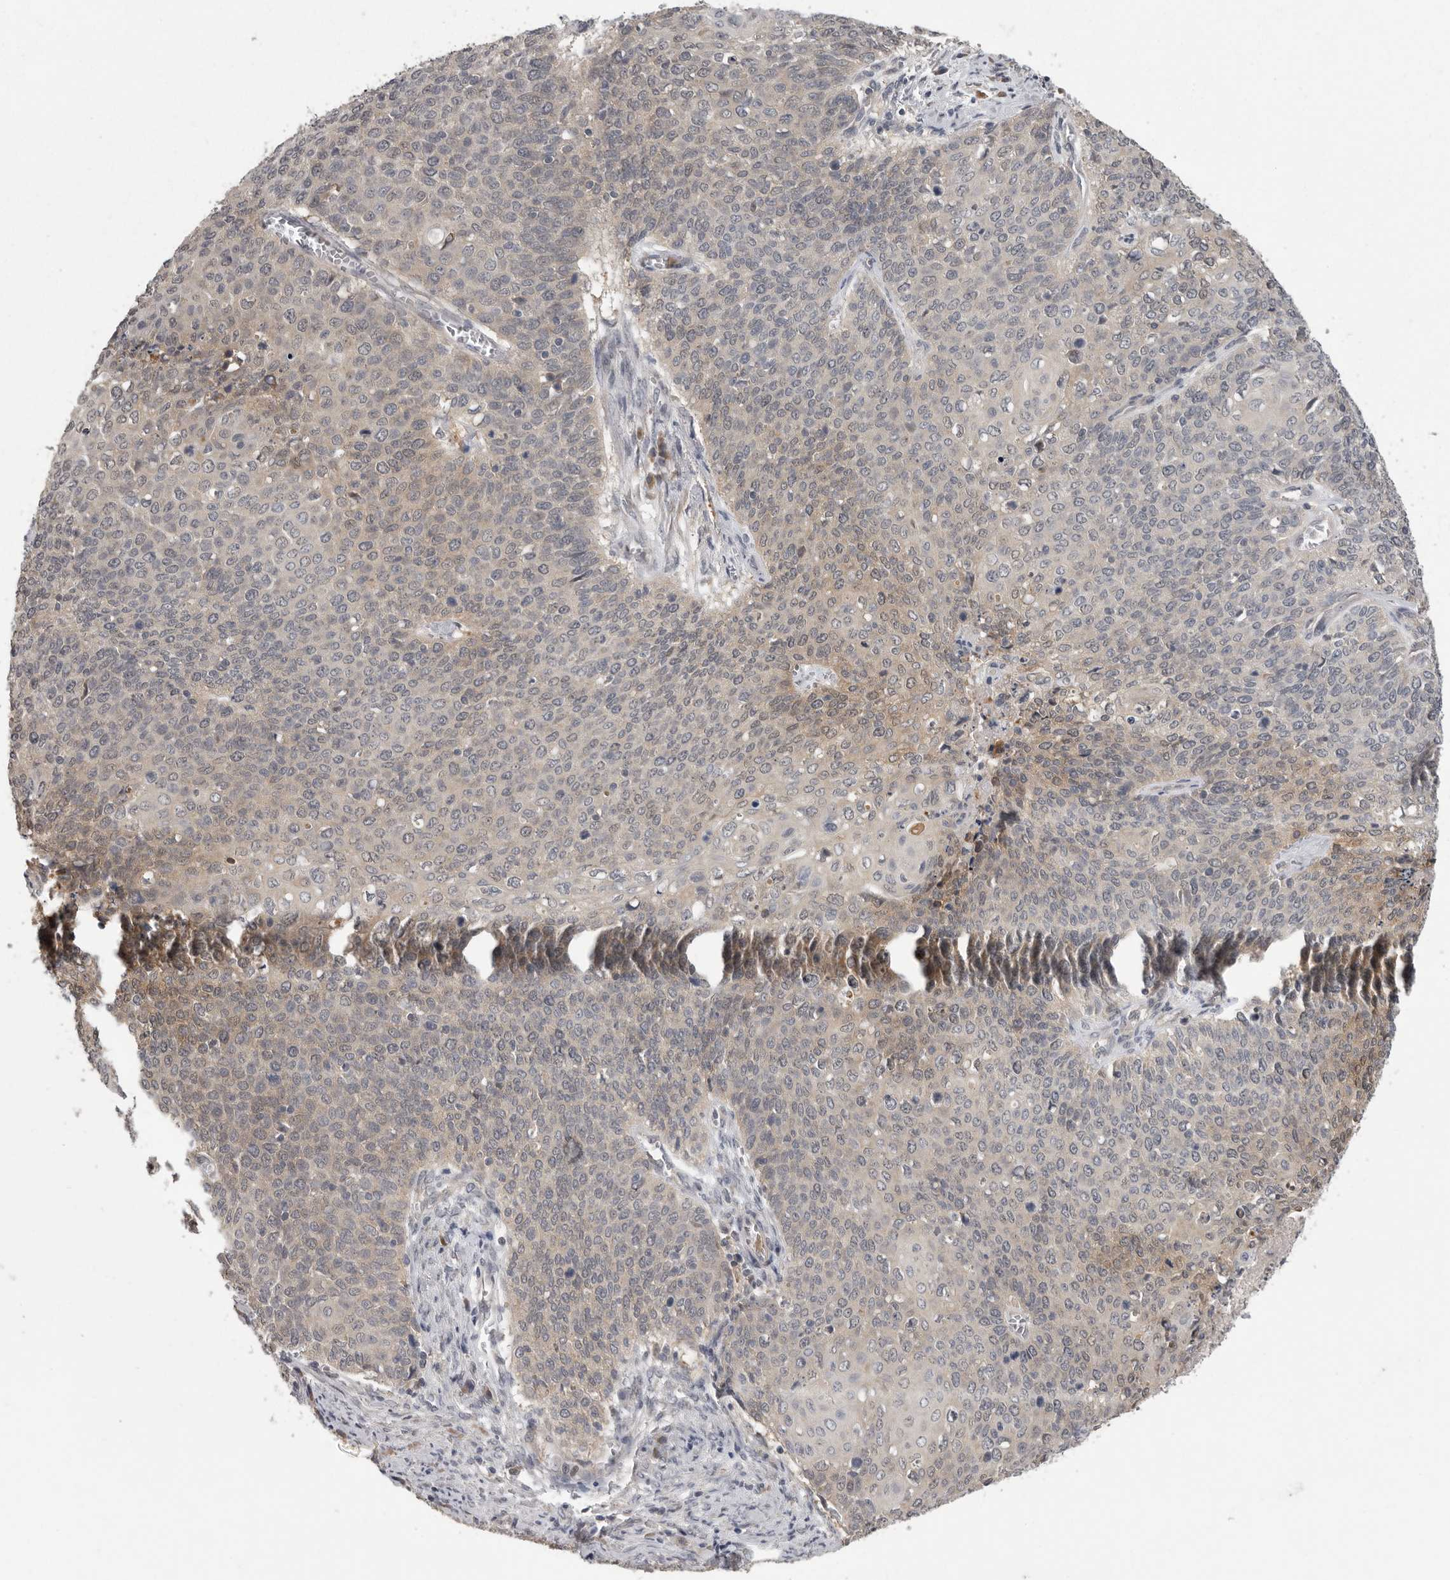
{"staining": {"intensity": "weak", "quantity": "25%-75%", "location": "cytoplasmic/membranous"}, "tissue": "cervical cancer", "cell_type": "Tumor cells", "image_type": "cancer", "snomed": [{"axis": "morphology", "description": "Squamous cell carcinoma, NOS"}, {"axis": "topography", "description": "Cervix"}], "caption": "Immunohistochemistry histopathology image of cervical cancer stained for a protein (brown), which reveals low levels of weak cytoplasmic/membranous staining in approximately 25%-75% of tumor cells.", "gene": "RALGPS2", "patient": {"sex": "female", "age": 39}}